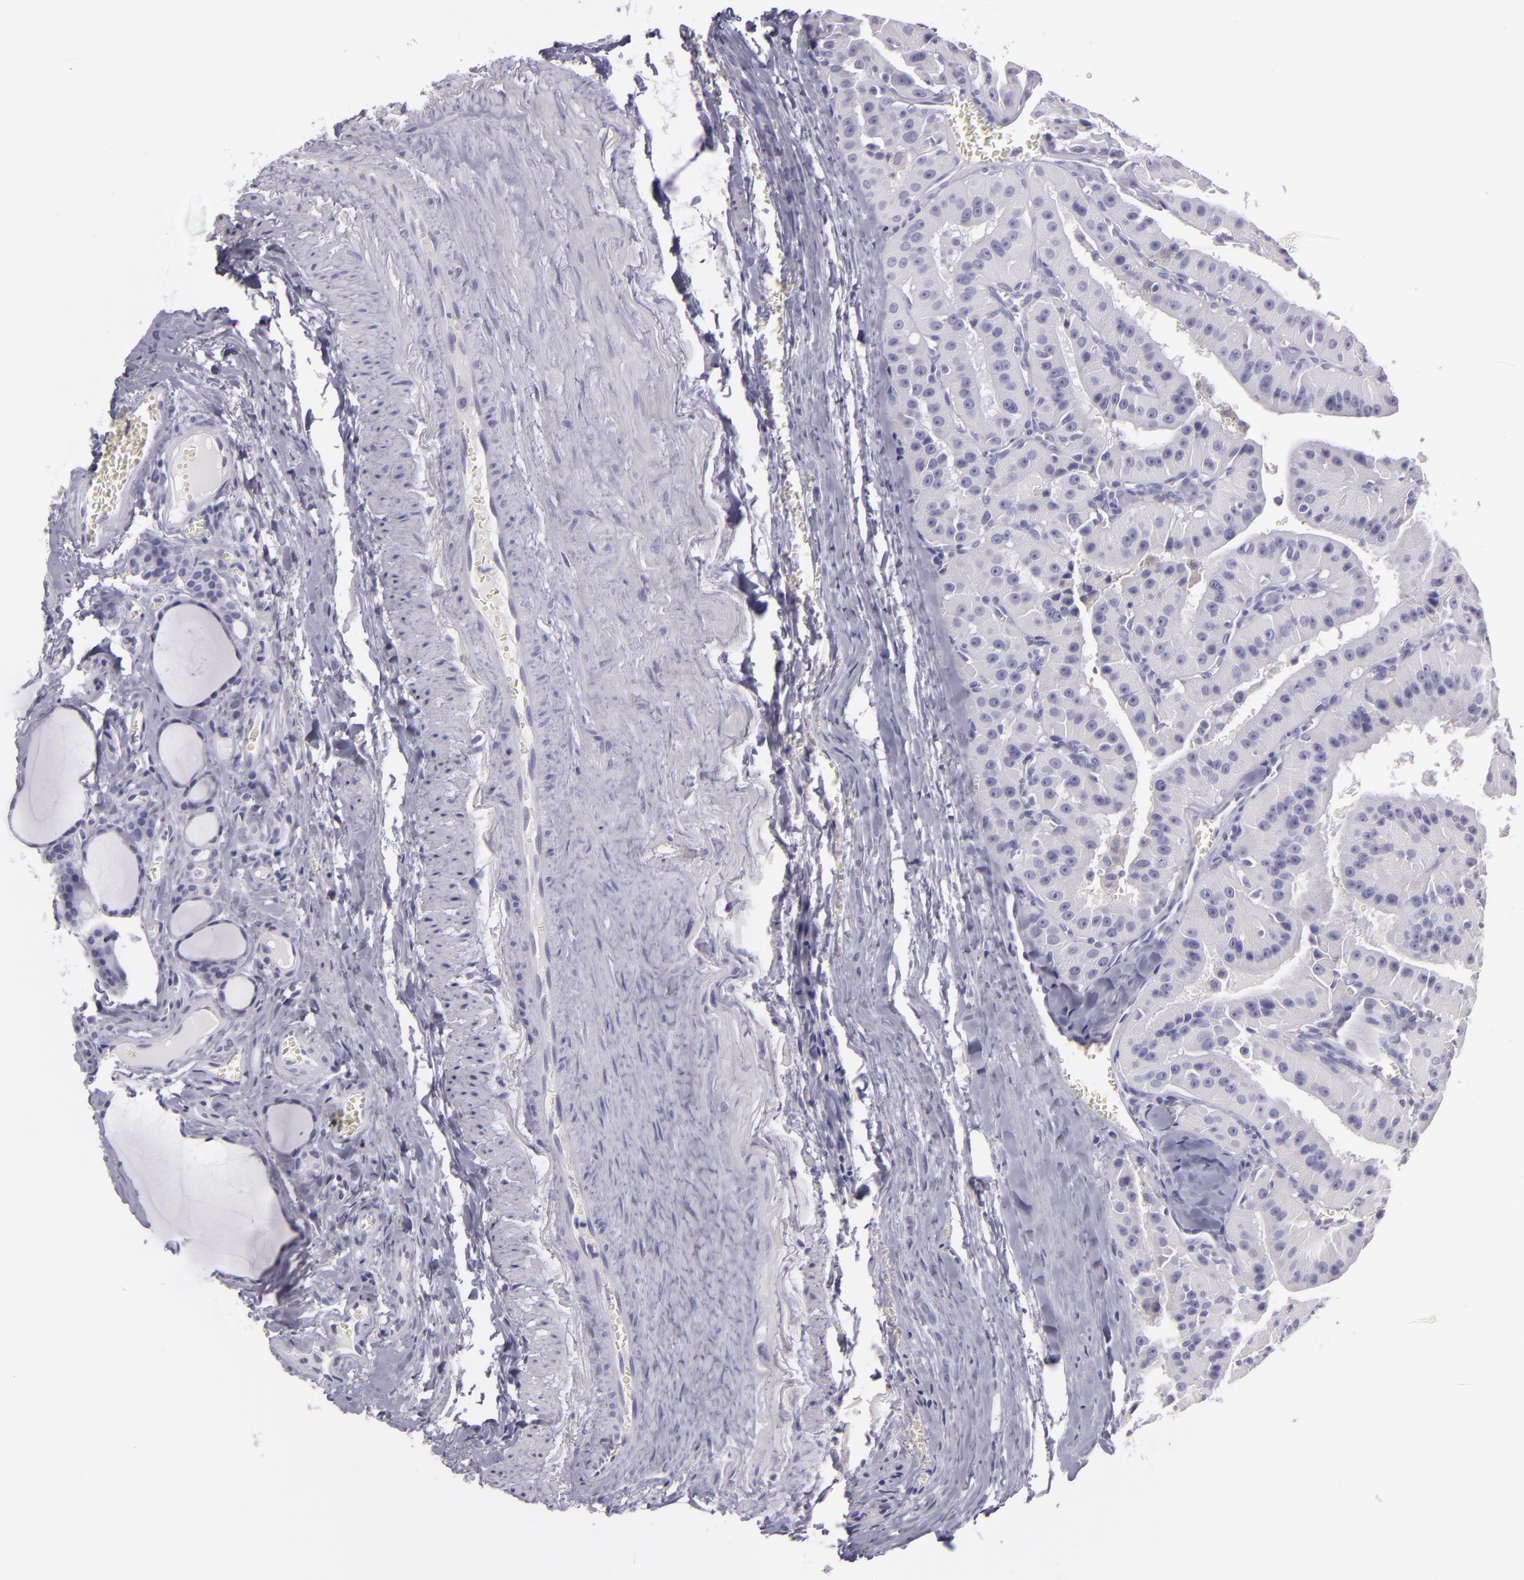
{"staining": {"intensity": "negative", "quantity": "none", "location": "none"}, "tissue": "thyroid cancer", "cell_type": "Tumor cells", "image_type": "cancer", "snomed": [{"axis": "morphology", "description": "Carcinoma, NOS"}, {"axis": "topography", "description": "Thyroid gland"}], "caption": "There is no significant positivity in tumor cells of thyroid cancer.", "gene": "MCM3", "patient": {"sex": "male", "age": 76}}